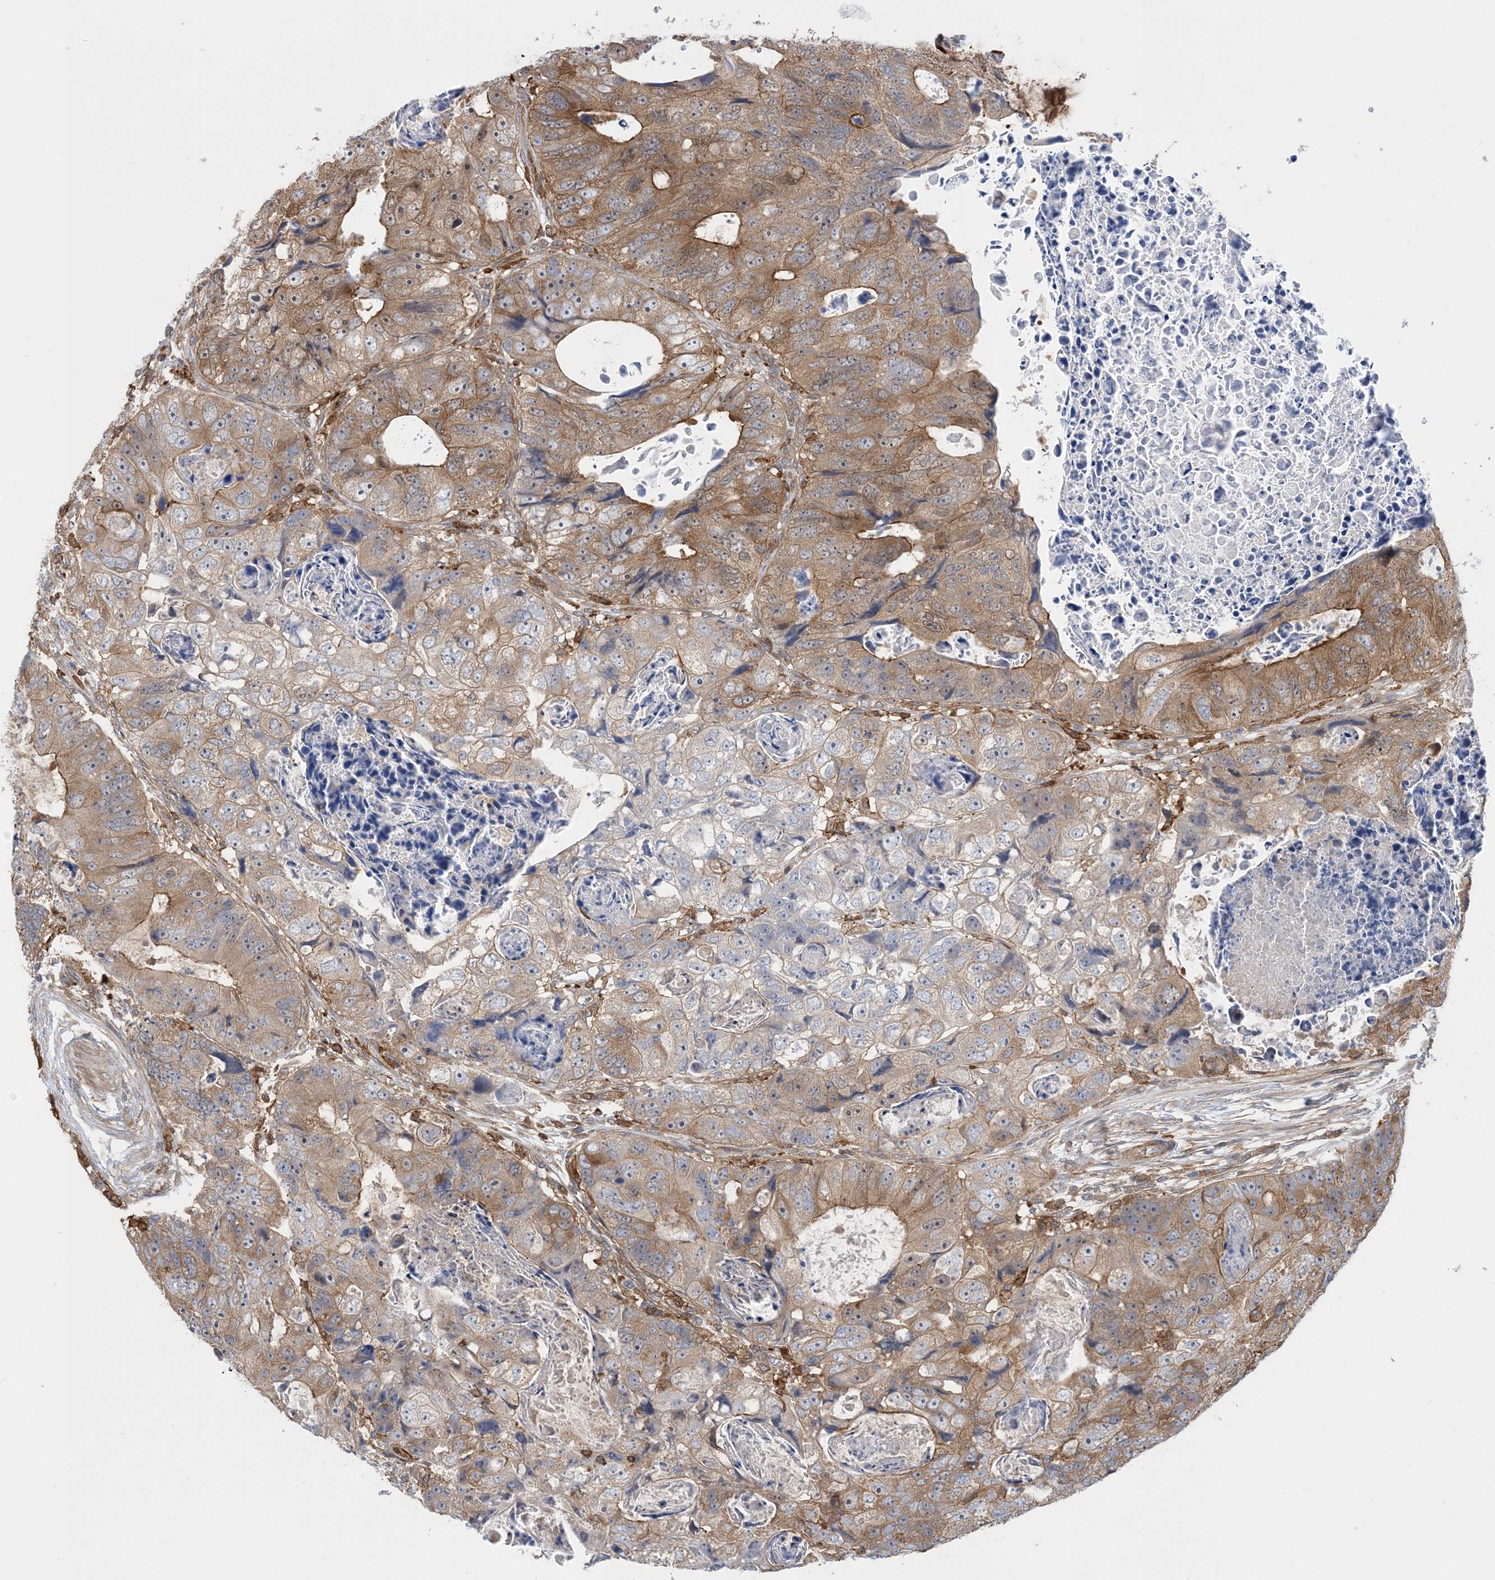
{"staining": {"intensity": "moderate", "quantity": ">75%", "location": "cytoplasmic/membranous"}, "tissue": "colorectal cancer", "cell_type": "Tumor cells", "image_type": "cancer", "snomed": [{"axis": "morphology", "description": "Adenocarcinoma, NOS"}, {"axis": "topography", "description": "Rectum"}], "caption": "Protein staining shows moderate cytoplasmic/membranous positivity in about >75% of tumor cells in colorectal adenocarcinoma.", "gene": "HS1BP3", "patient": {"sex": "male", "age": 59}}